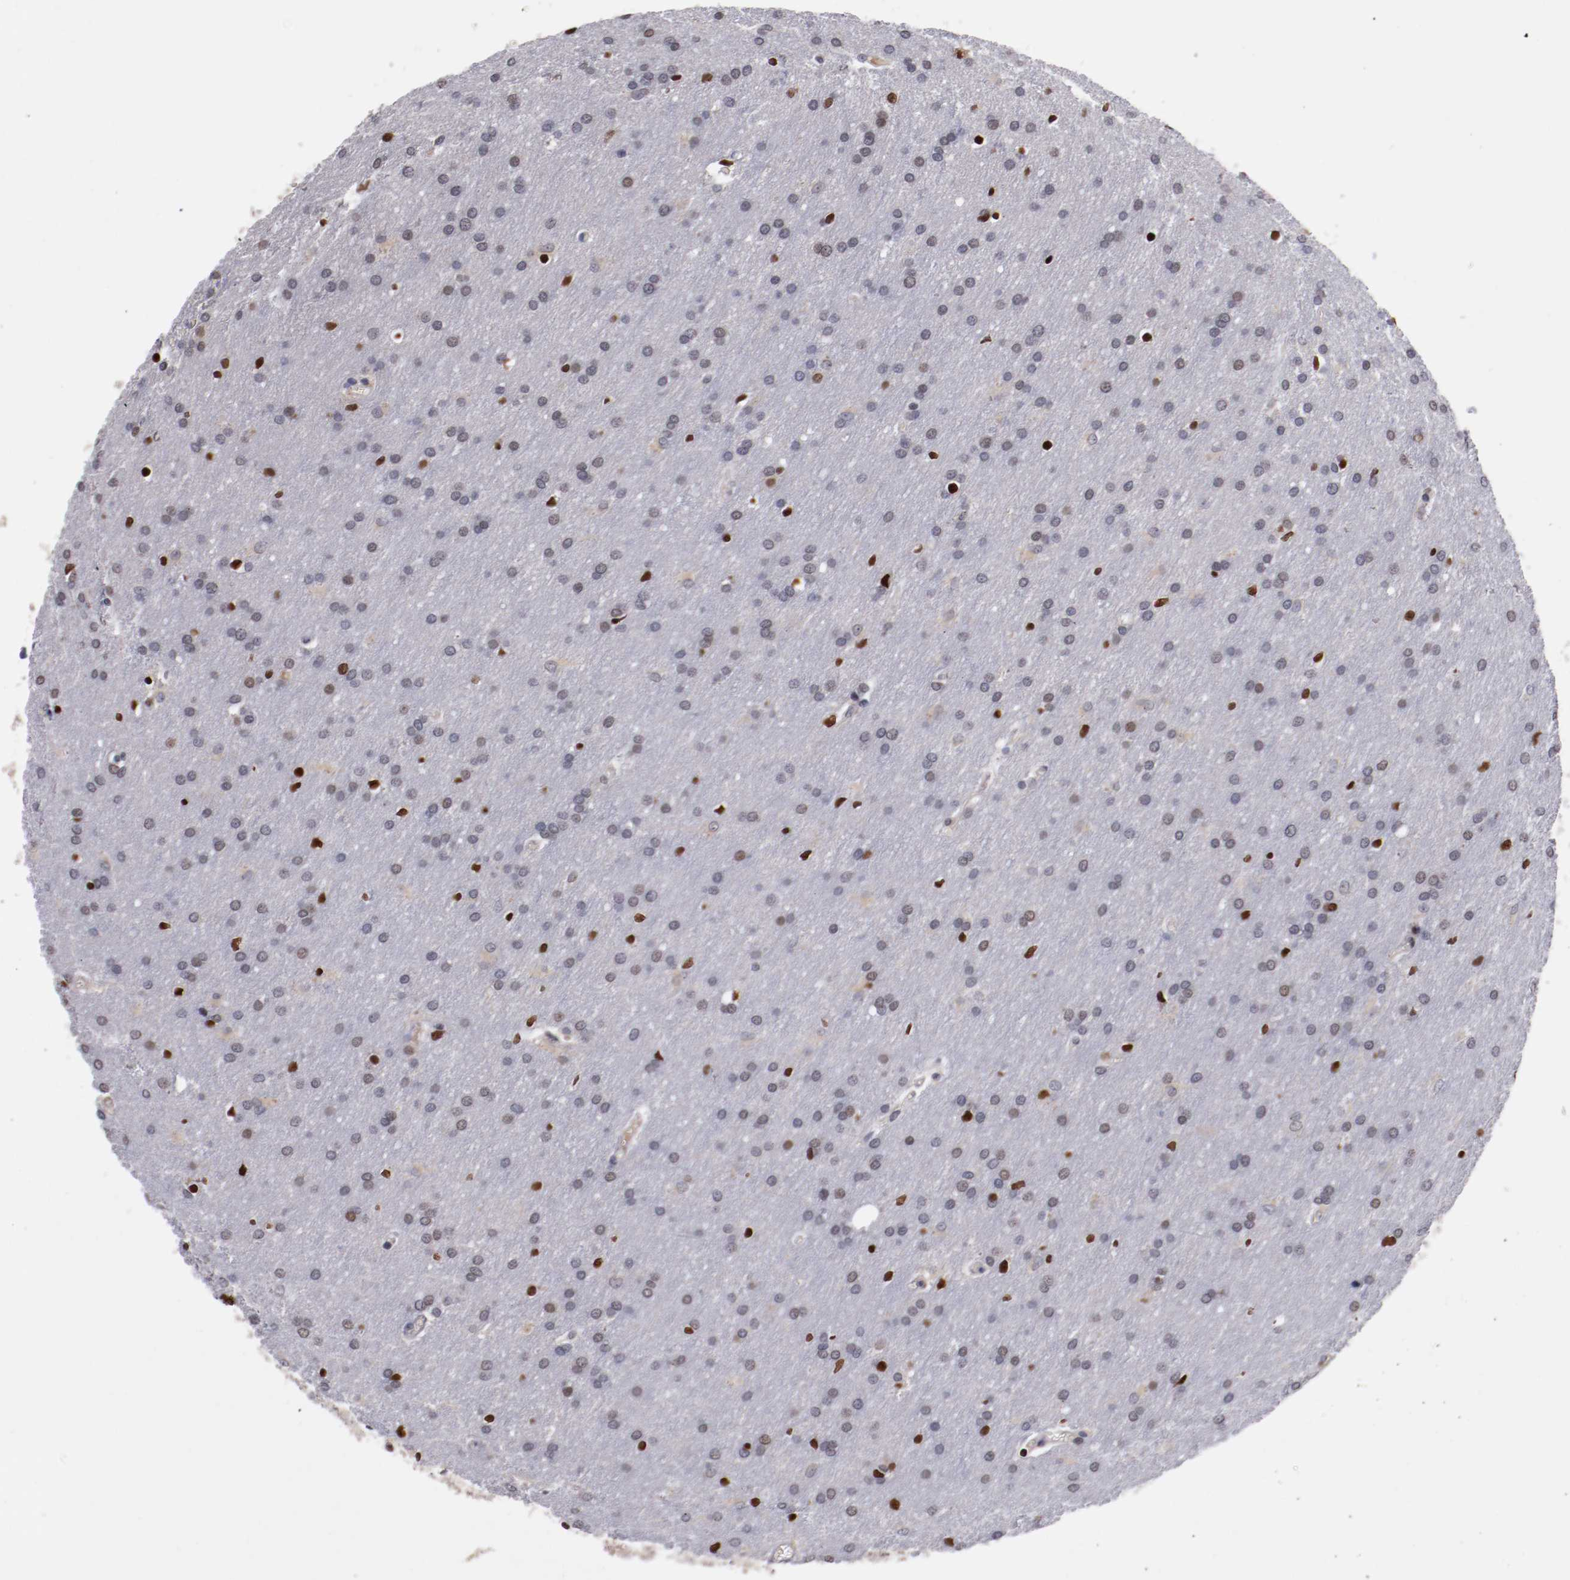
{"staining": {"intensity": "strong", "quantity": "<25%", "location": "nuclear"}, "tissue": "glioma", "cell_type": "Tumor cells", "image_type": "cancer", "snomed": [{"axis": "morphology", "description": "Glioma, malignant, Low grade"}, {"axis": "topography", "description": "Brain"}], "caption": "There is medium levels of strong nuclear positivity in tumor cells of glioma, as demonstrated by immunohistochemical staining (brown color).", "gene": "FAM81A", "patient": {"sex": "female", "age": 32}}